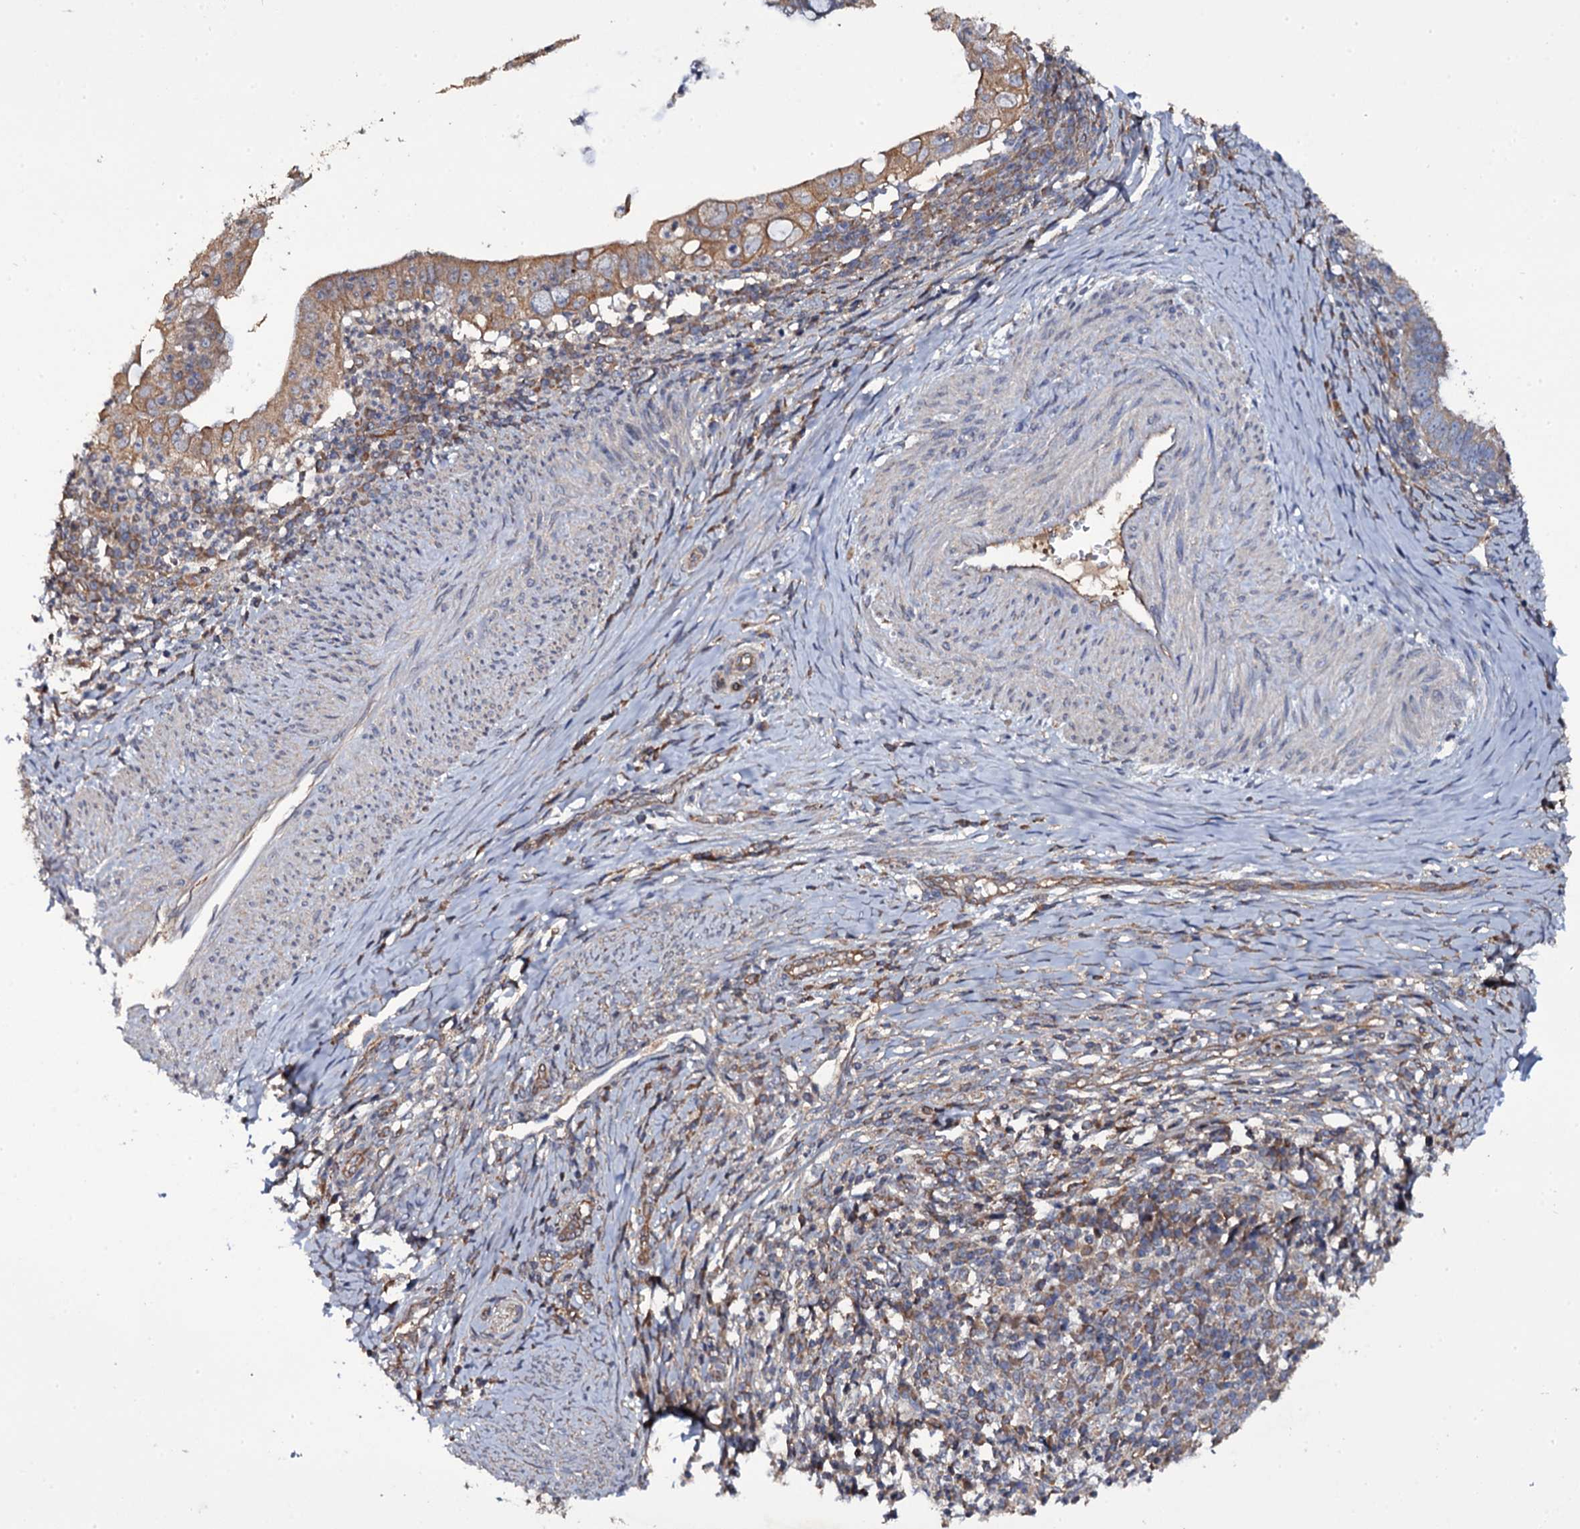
{"staining": {"intensity": "moderate", "quantity": "25%-75%", "location": "cytoplasmic/membranous"}, "tissue": "cervical cancer", "cell_type": "Tumor cells", "image_type": "cancer", "snomed": [{"axis": "morphology", "description": "Adenocarcinoma, NOS"}, {"axis": "topography", "description": "Cervix"}], "caption": "Human adenocarcinoma (cervical) stained with a brown dye exhibits moderate cytoplasmic/membranous positive staining in approximately 25%-75% of tumor cells.", "gene": "TTC23", "patient": {"sex": "female", "age": 36}}